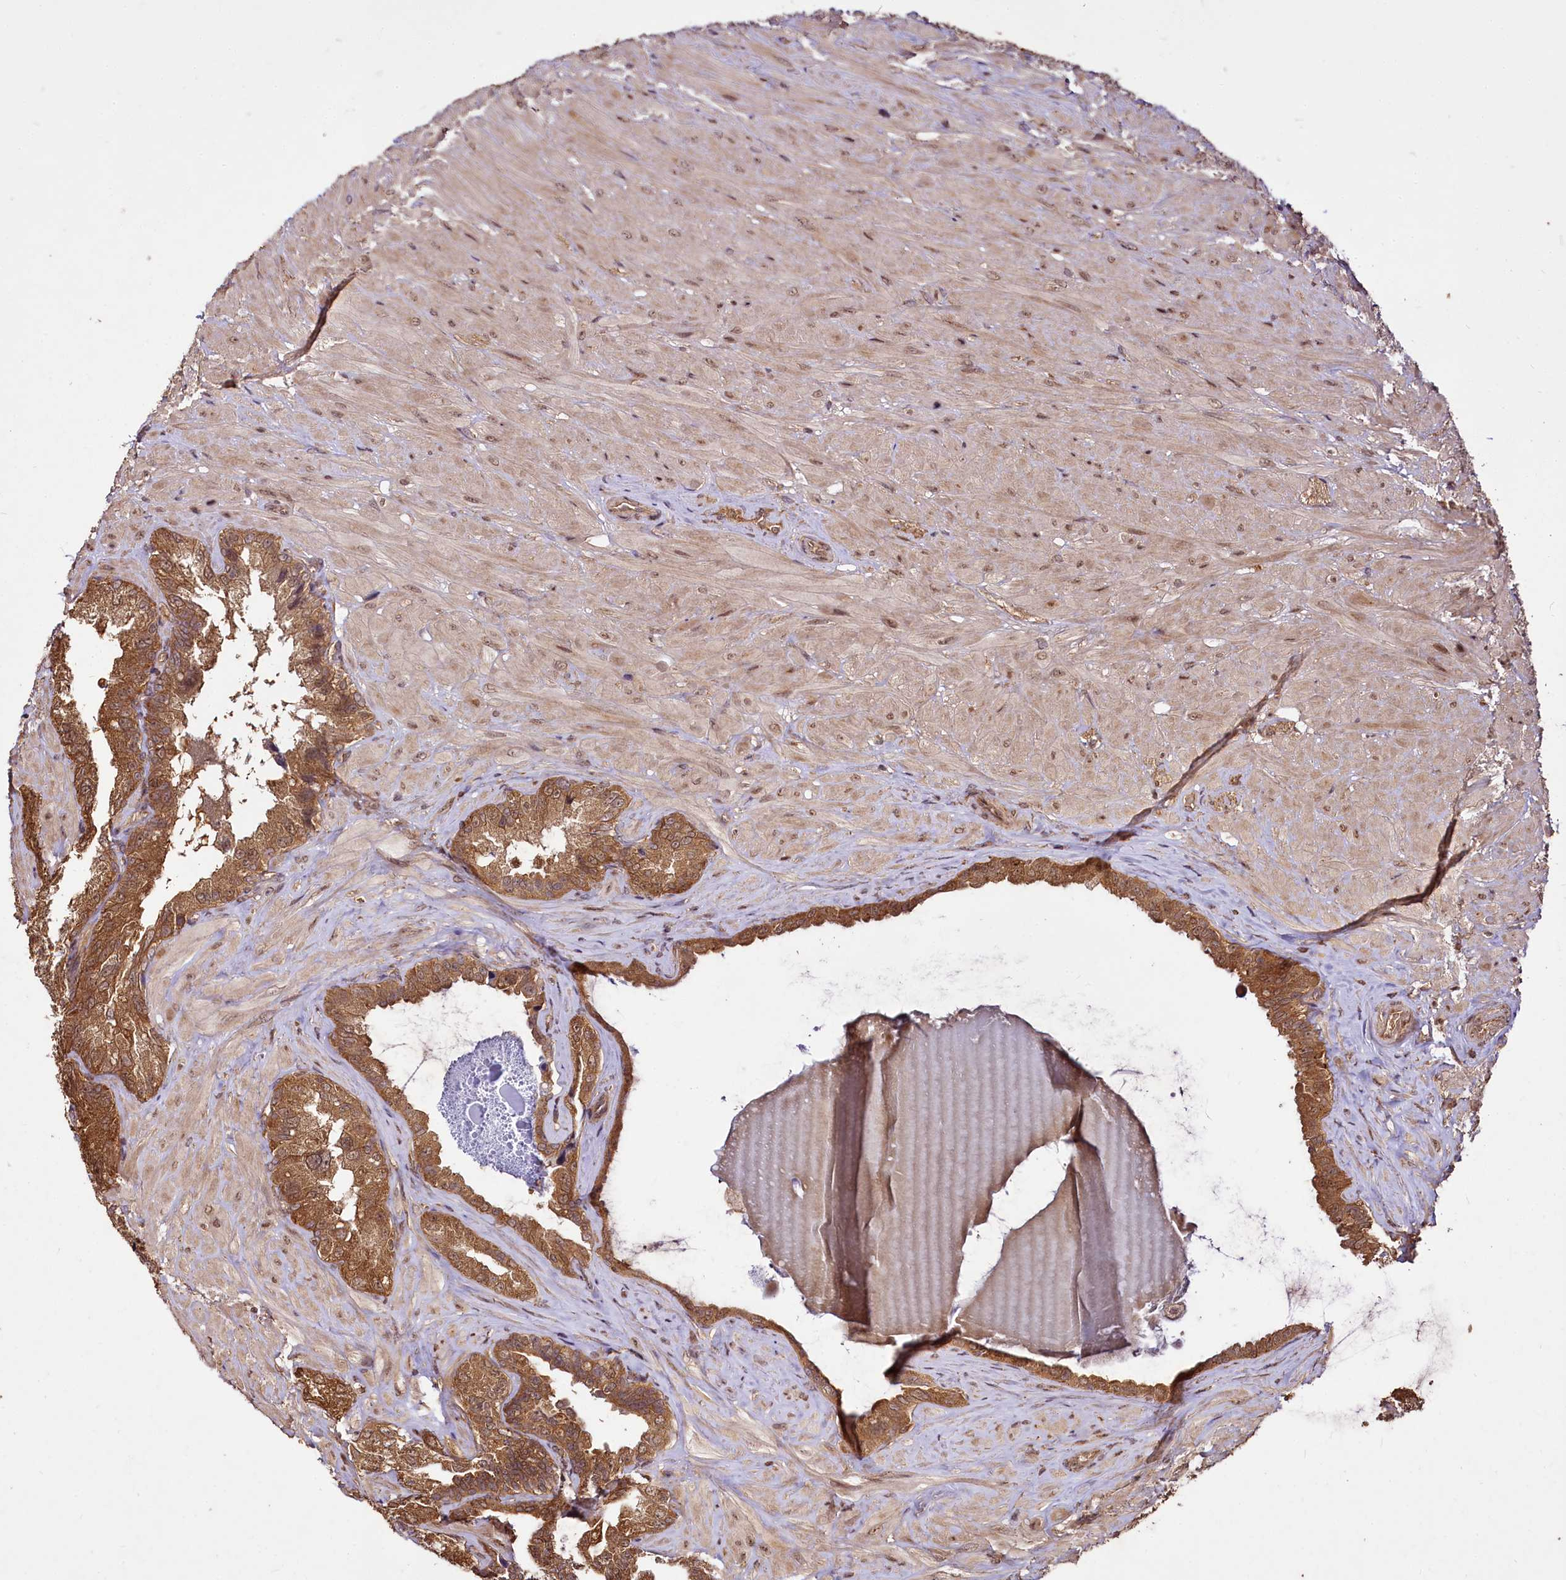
{"staining": {"intensity": "moderate", "quantity": ">75%", "location": "cytoplasmic/membranous"}, "tissue": "seminal vesicle", "cell_type": "Glandular cells", "image_type": "normal", "snomed": [{"axis": "morphology", "description": "Normal tissue, NOS"}, {"axis": "topography", "description": "Seminal veicle"}, {"axis": "topography", "description": "Peripheral nerve tissue"}], "caption": "High-magnification brightfield microscopy of benign seminal vesicle stained with DAB (3,3'-diaminobenzidine) (brown) and counterstained with hematoxylin (blue). glandular cells exhibit moderate cytoplasmic/membranous expression is appreciated in about>75% of cells.", "gene": "VPS51", "patient": {"sex": "male", "age": 67}}